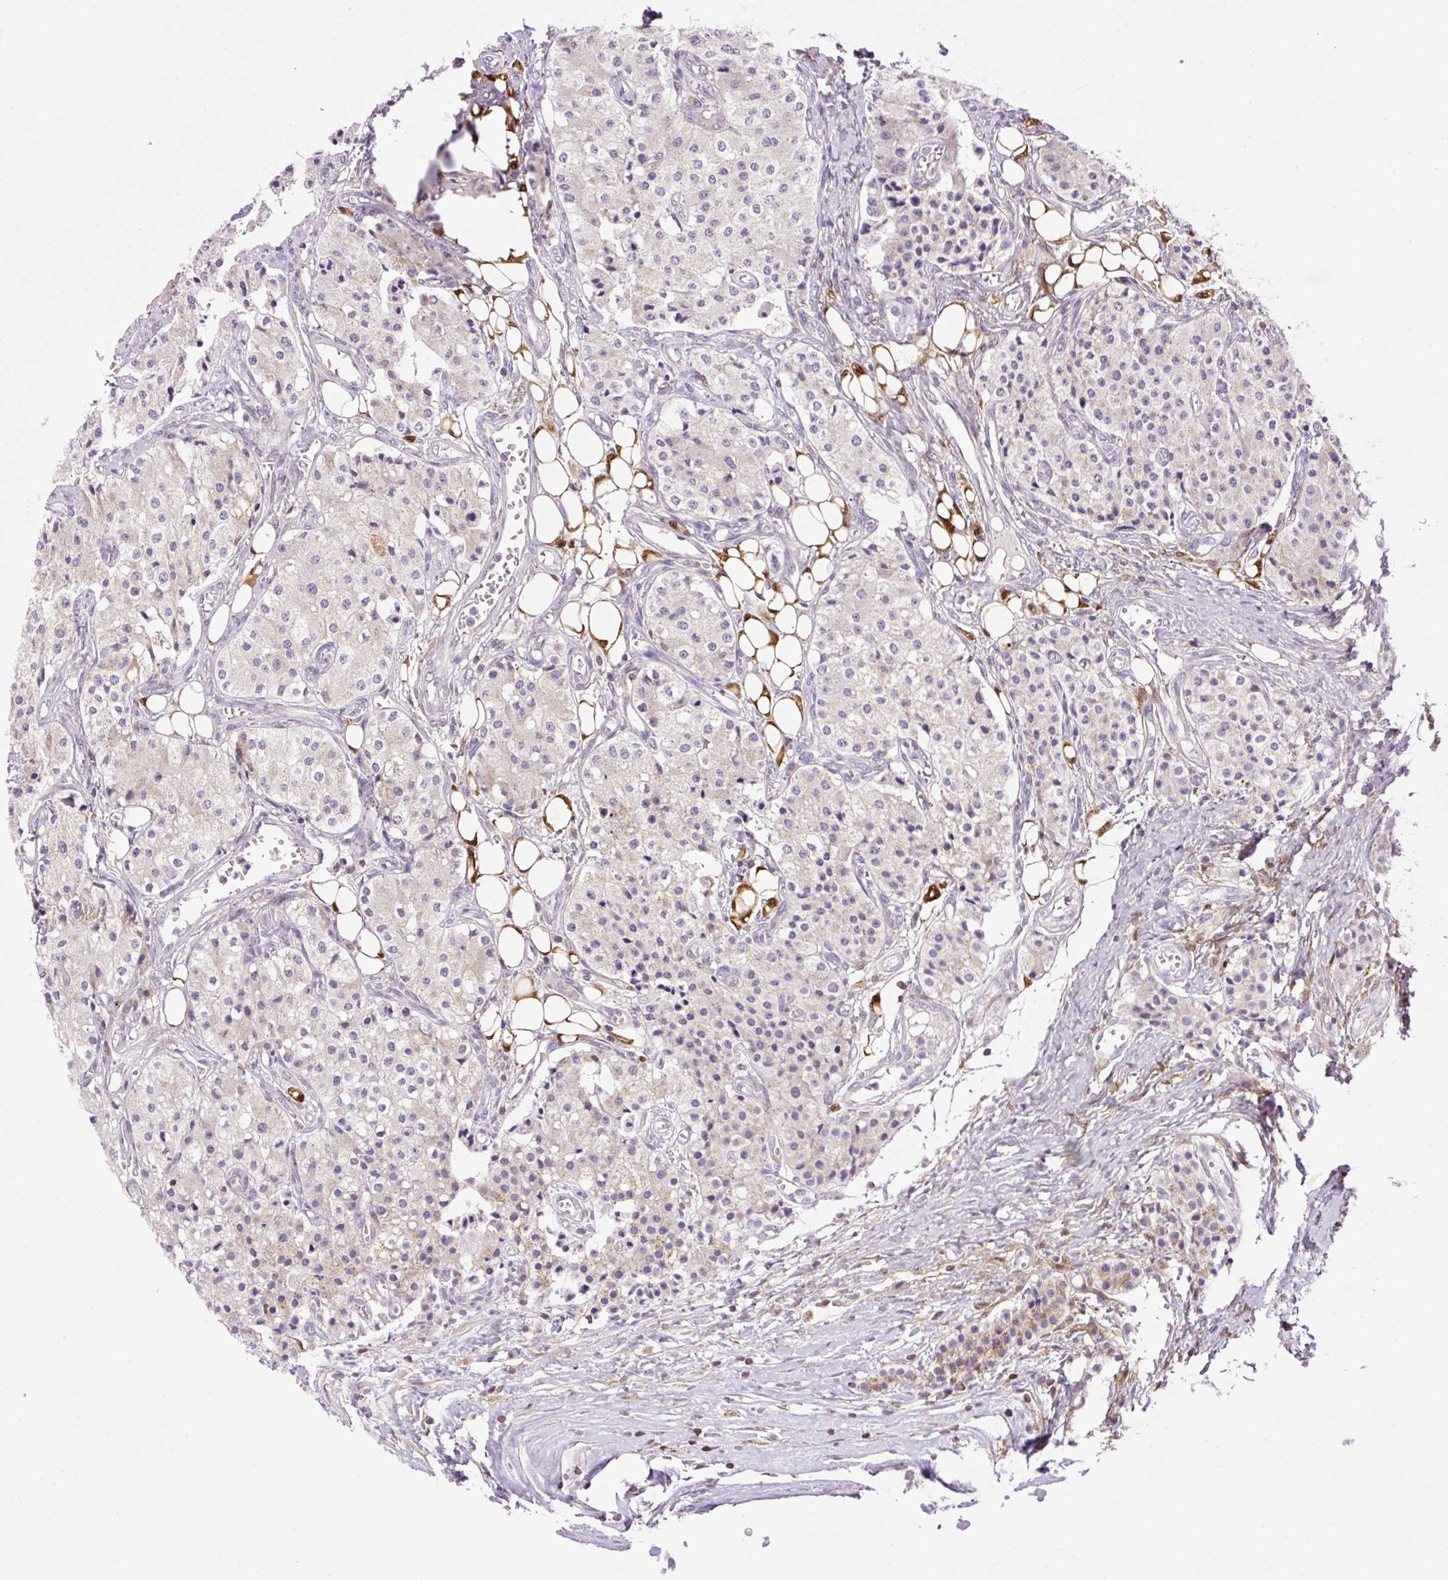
{"staining": {"intensity": "negative", "quantity": "none", "location": "none"}, "tissue": "carcinoid", "cell_type": "Tumor cells", "image_type": "cancer", "snomed": [{"axis": "morphology", "description": "Carcinoid, malignant, NOS"}, {"axis": "topography", "description": "Colon"}], "caption": "High magnification brightfield microscopy of carcinoid (malignant) stained with DAB (brown) and counterstained with hematoxylin (blue): tumor cells show no significant positivity.", "gene": "CD83", "patient": {"sex": "female", "age": 52}}